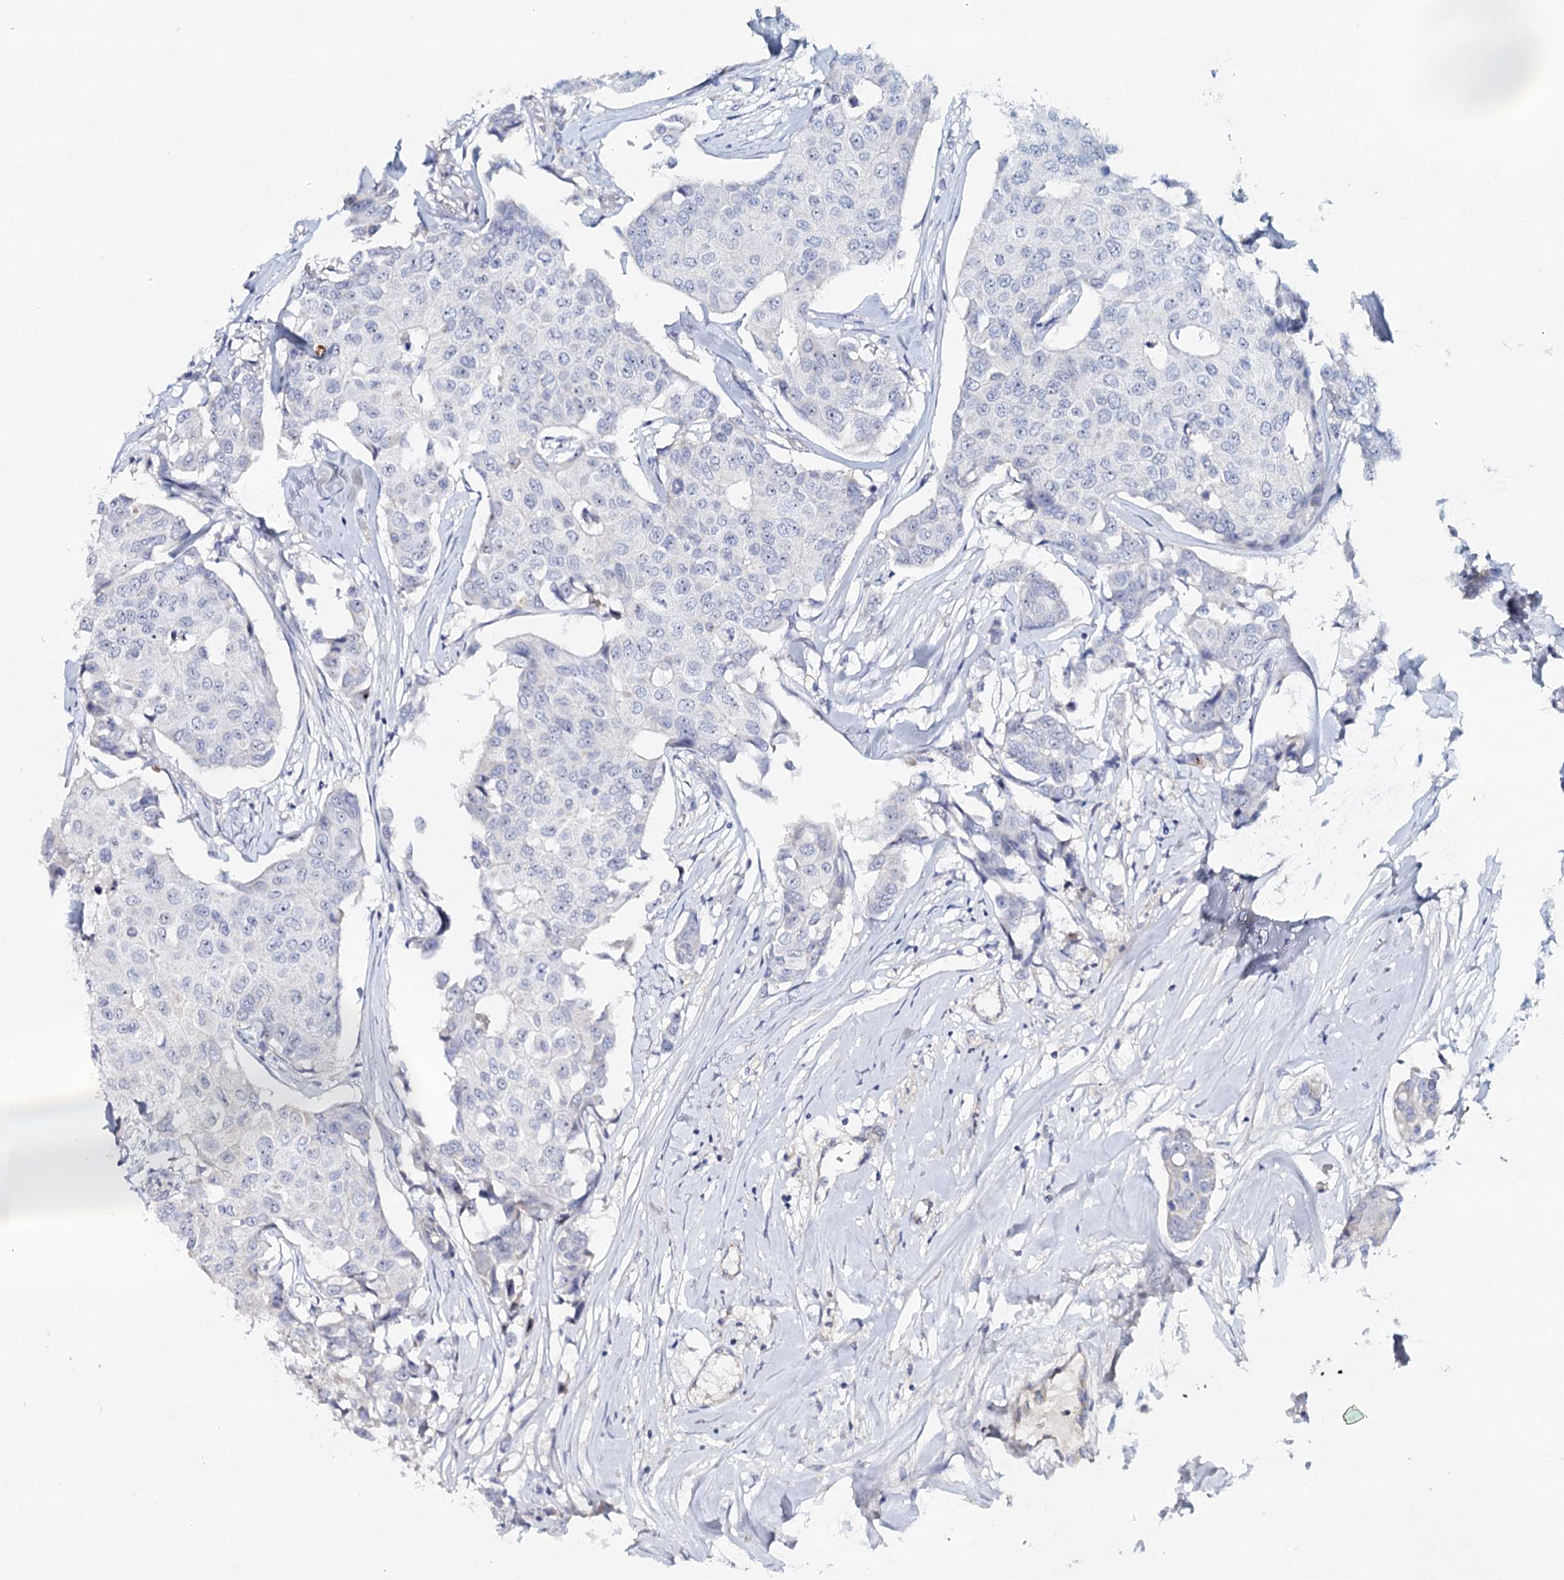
{"staining": {"intensity": "negative", "quantity": "none", "location": "none"}, "tissue": "breast cancer", "cell_type": "Tumor cells", "image_type": "cancer", "snomed": [{"axis": "morphology", "description": "Duct carcinoma"}, {"axis": "topography", "description": "Breast"}], "caption": "Tumor cells show no significant protein staining in intraductal carcinoma (breast).", "gene": "RBM43", "patient": {"sex": "female", "age": 80}}